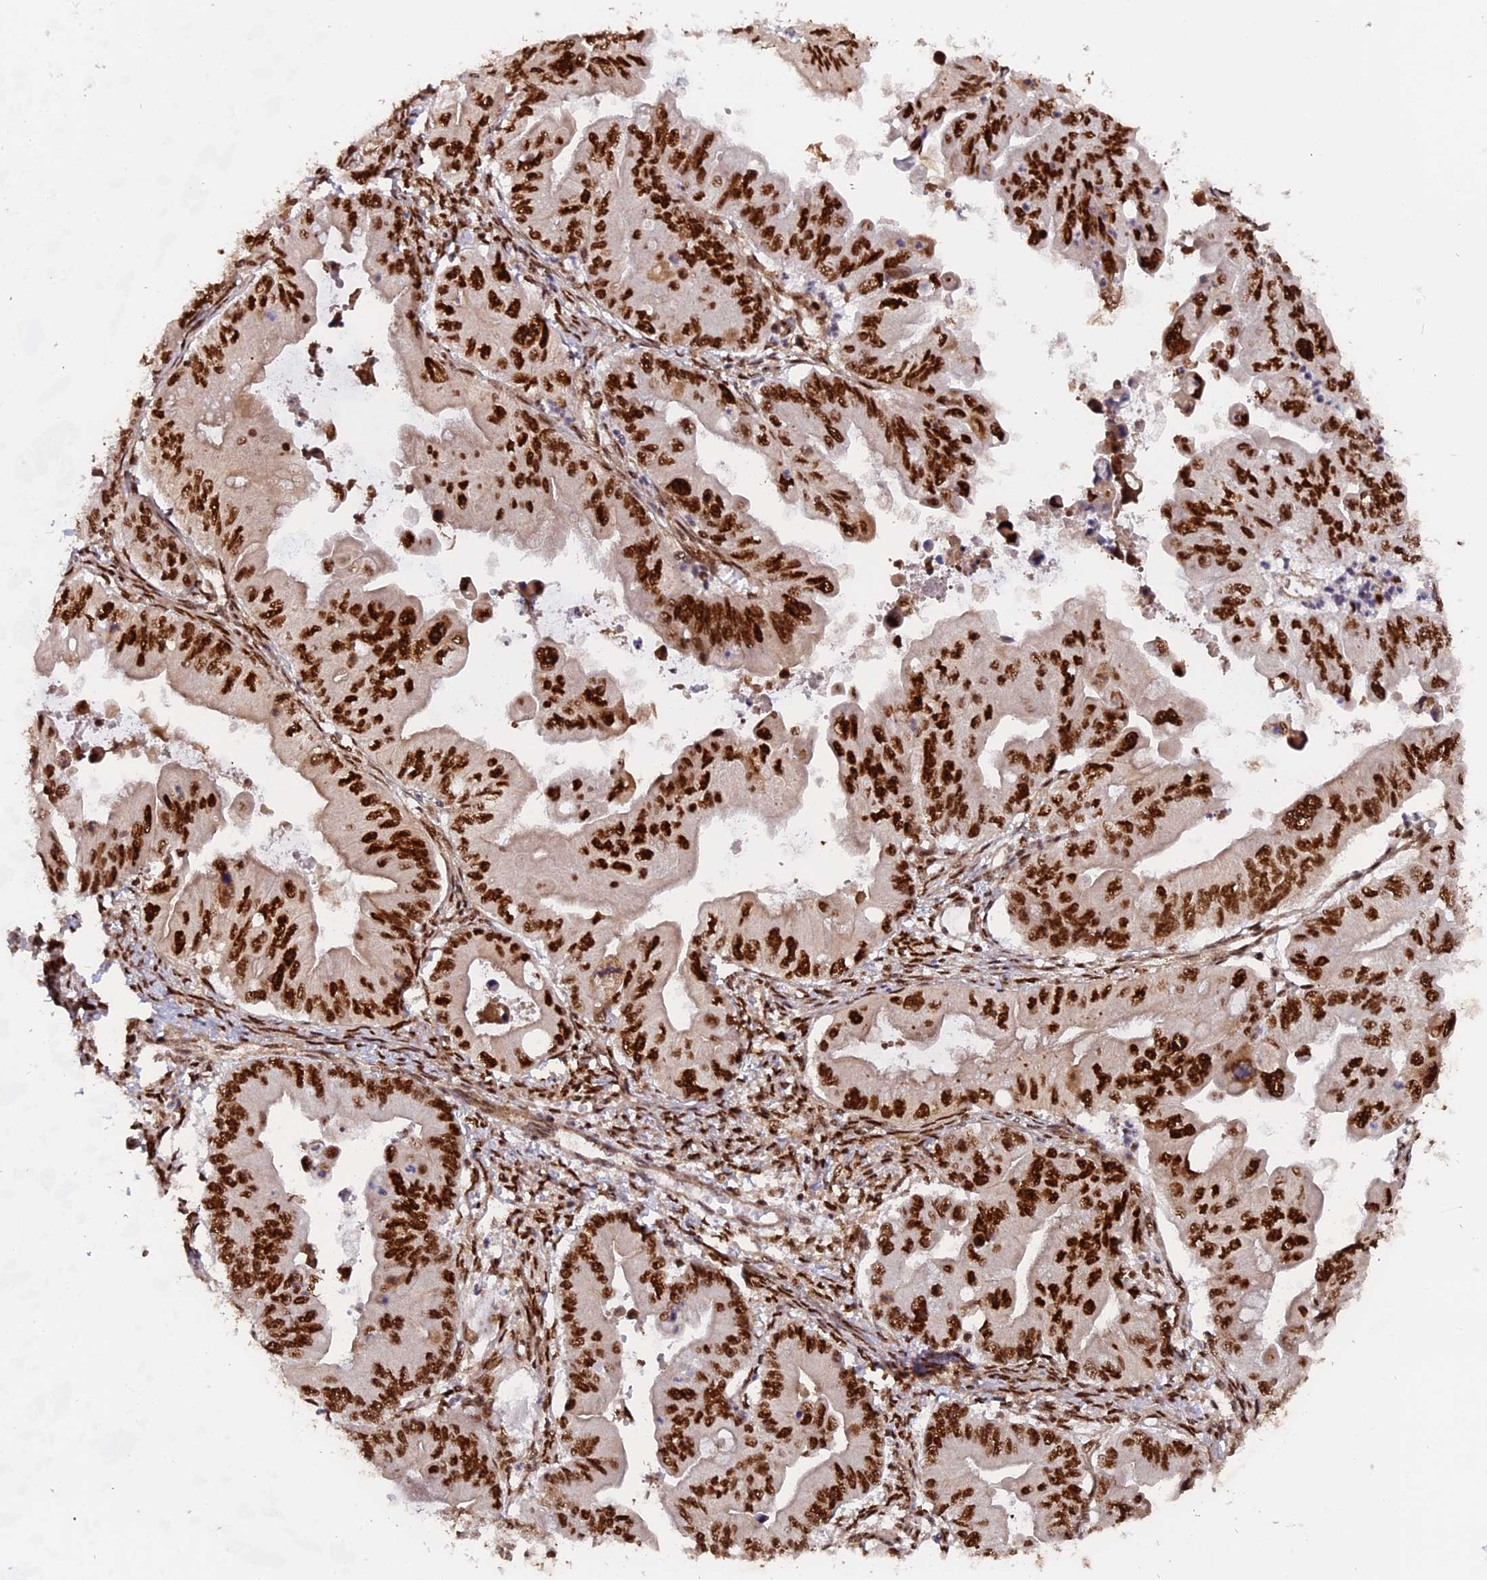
{"staining": {"intensity": "strong", "quantity": ">75%", "location": "nuclear"}, "tissue": "ovarian cancer", "cell_type": "Tumor cells", "image_type": "cancer", "snomed": [{"axis": "morphology", "description": "Cystadenocarcinoma, mucinous, NOS"}, {"axis": "topography", "description": "Ovary"}], "caption": "A high amount of strong nuclear staining is appreciated in approximately >75% of tumor cells in ovarian cancer tissue. Using DAB (3,3'-diaminobenzidine) (brown) and hematoxylin (blue) stains, captured at high magnification using brightfield microscopy.", "gene": "RAMAC", "patient": {"sex": "female", "age": 71}}